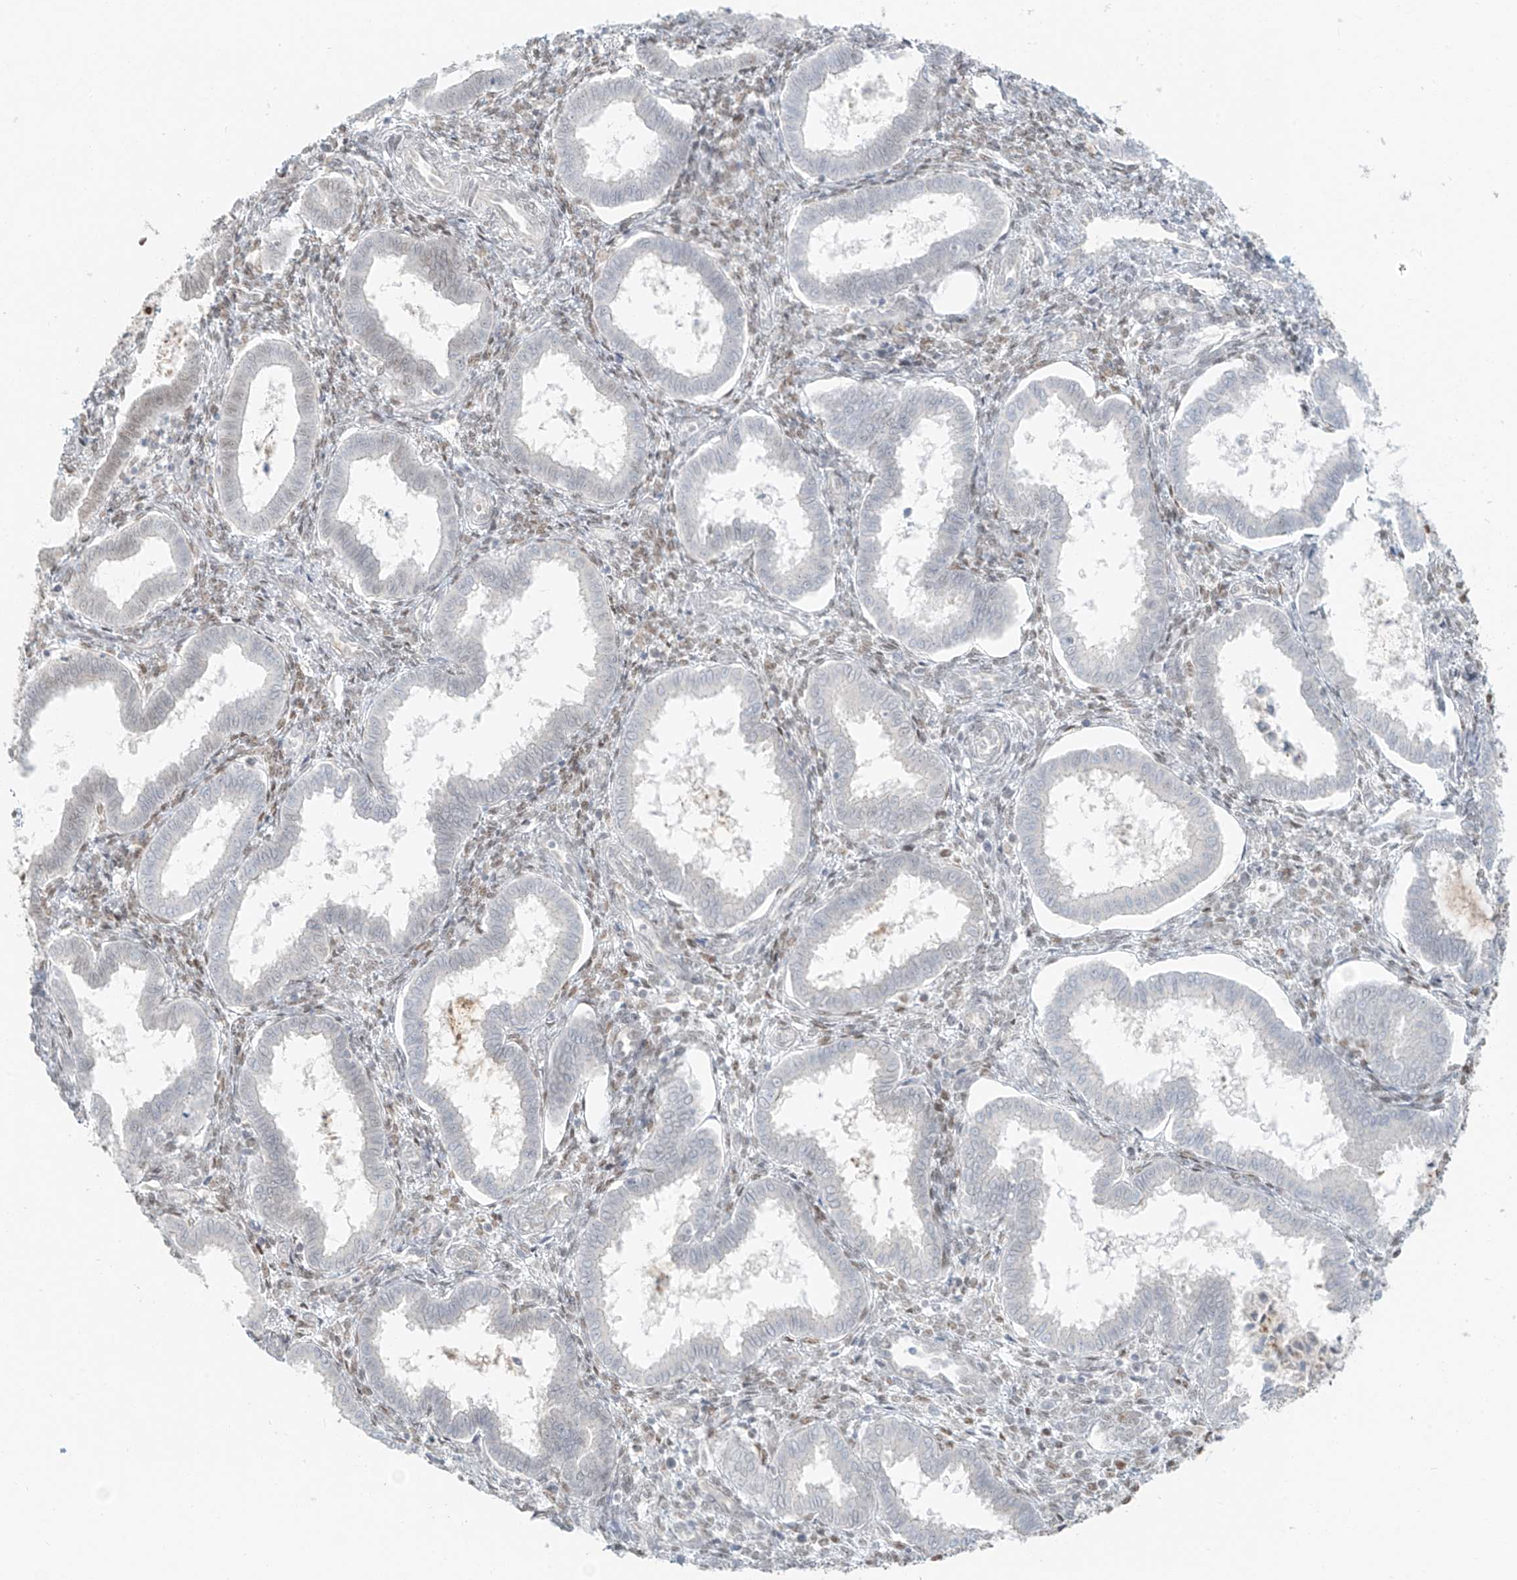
{"staining": {"intensity": "moderate", "quantity": ">75%", "location": "nuclear"}, "tissue": "endometrium", "cell_type": "Cells in endometrial stroma", "image_type": "normal", "snomed": [{"axis": "morphology", "description": "Normal tissue, NOS"}, {"axis": "topography", "description": "Endometrium"}], "caption": "Protein expression analysis of benign endometrium displays moderate nuclear positivity in about >75% of cells in endometrial stroma.", "gene": "ZNF774", "patient": {"sex": "female", "age": 24}}